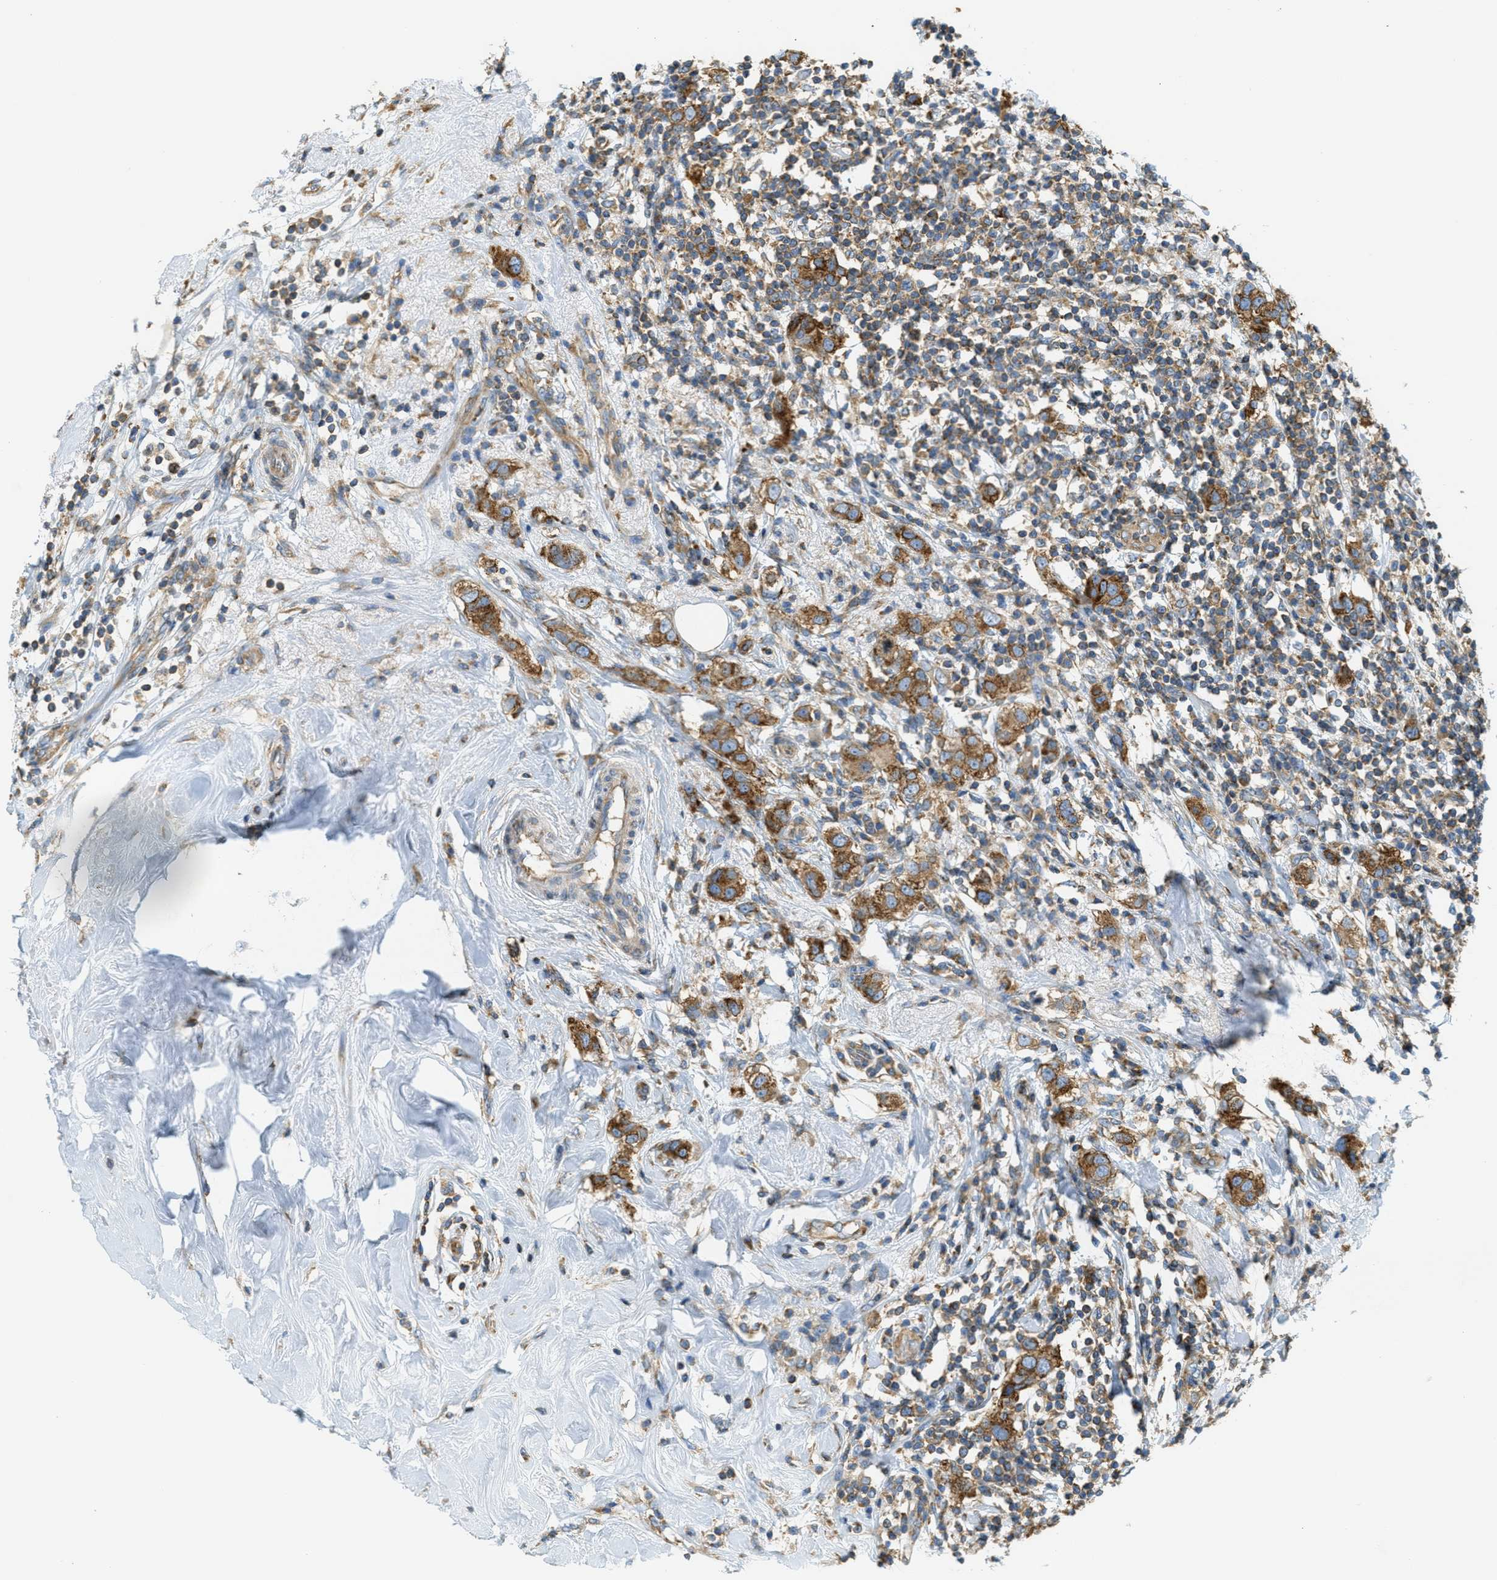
{"staining": {"intensity": "moderate", "quantity": ">75%", "location": "cytoplasmic/membranous"}, "tissue": "breast cancer", "cell_type": "Tumor cells", "image_type": "cancer", "snomed": [{"axis": "morphology", "description": "Duct carcinoma"}, {"axis": "topography", "description": "Breast"}], "caption": "Breast intraductal carcinoma stained with immunohistochemistry demonstrates moderate cytoplasmic/membranous expression in about >75% of tumor cells.", "gene": "ABCF1", "patient": {"sex": "female", "age": 50}}